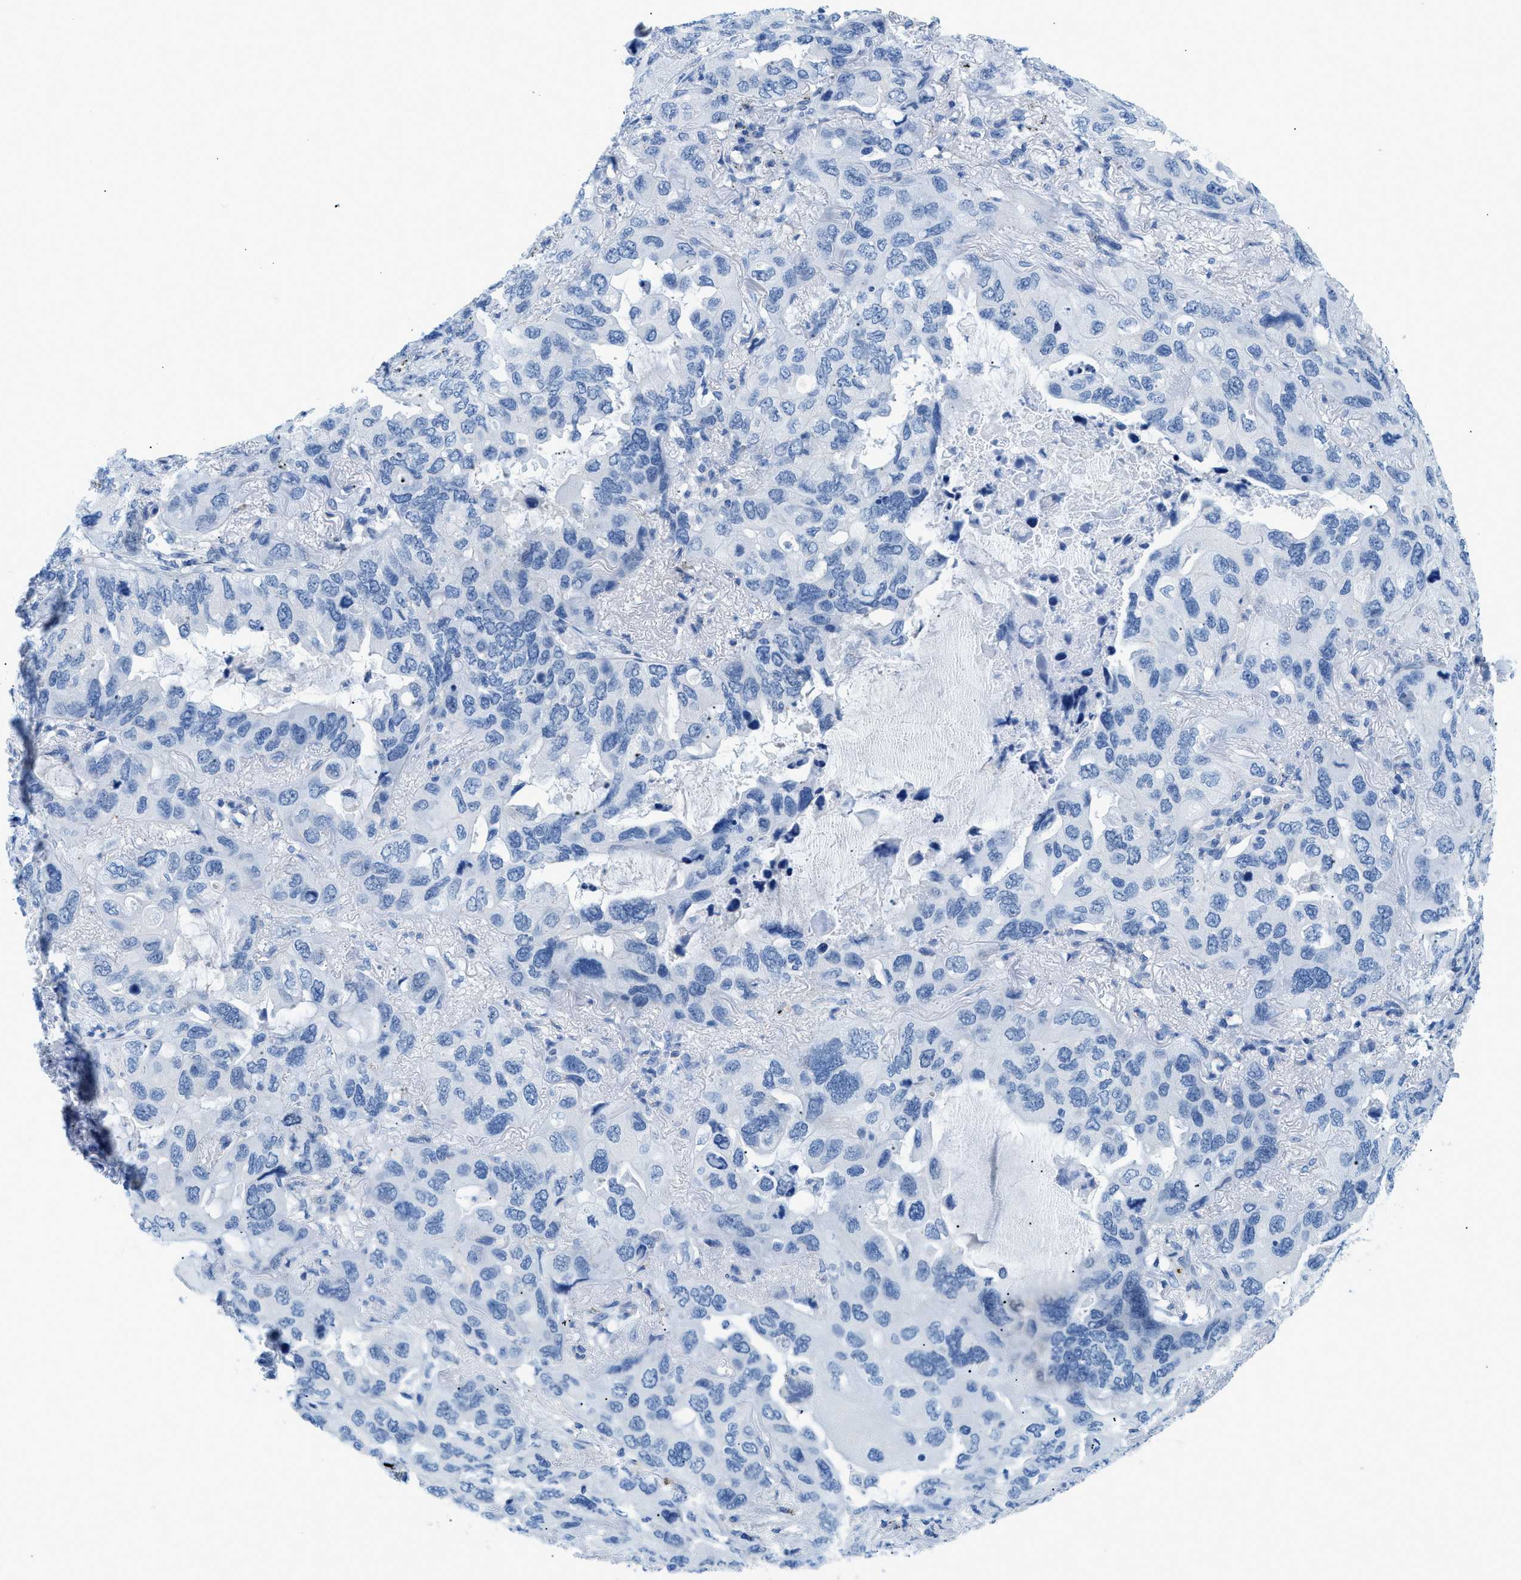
{"staining": {"intensity": "negative", "quantity": "none", "location": "none"}, "tissue": "lung cancer", "cell_type": "Tumor cells", "image_type": "cancer", "snomed": [{"axis": "morphology", "description": "Squamous cell carcinoma, NOS"}, {"axis": "topography", "description": "Lung"}], "caption": "This is a histopathology image of immunohistochemistry (IHC) staining of lung cancer, which shows no positivity in tumor cells.", "gene": "FDCSP", "patient": {"sex": "female", "age": 73}}